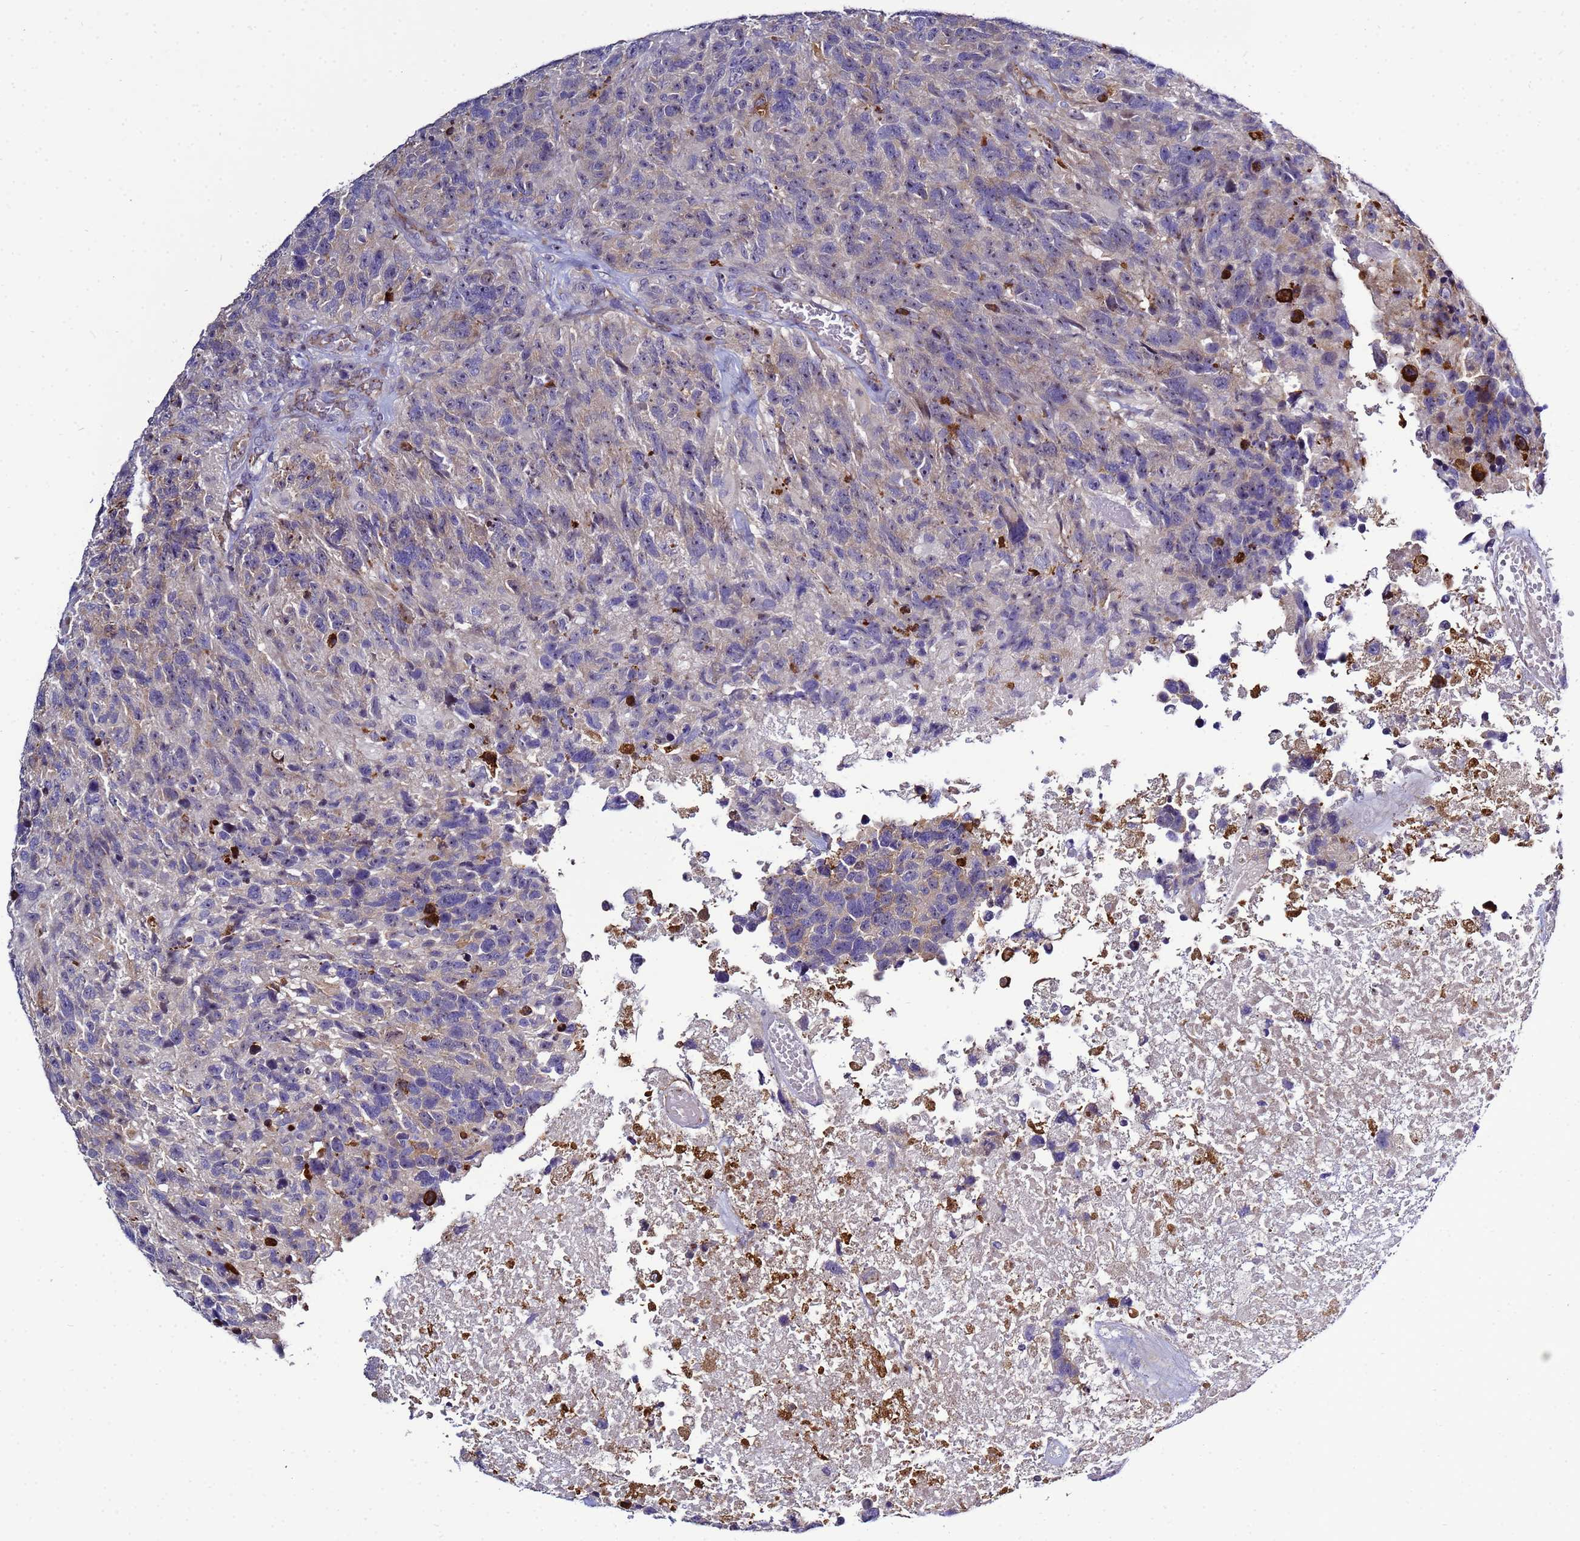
{"staining": {"intensity": "negative", "quantity": "none", "location": "none"}, "tissue": "glioma", "cell_type": "Tumor cells", "image_type": "cancer", "snomed": [{"axis": "morphology", "description": "Glioma, malignant, High grade"}, {"axis": "topography", "description": "Brain"}], "caption": "This is an IHC image of human malignant glioma (high-grade). There is no positivity in tumor cells.", "gene": "NOL8", "patient": {"sex": "male", "age": 69}}